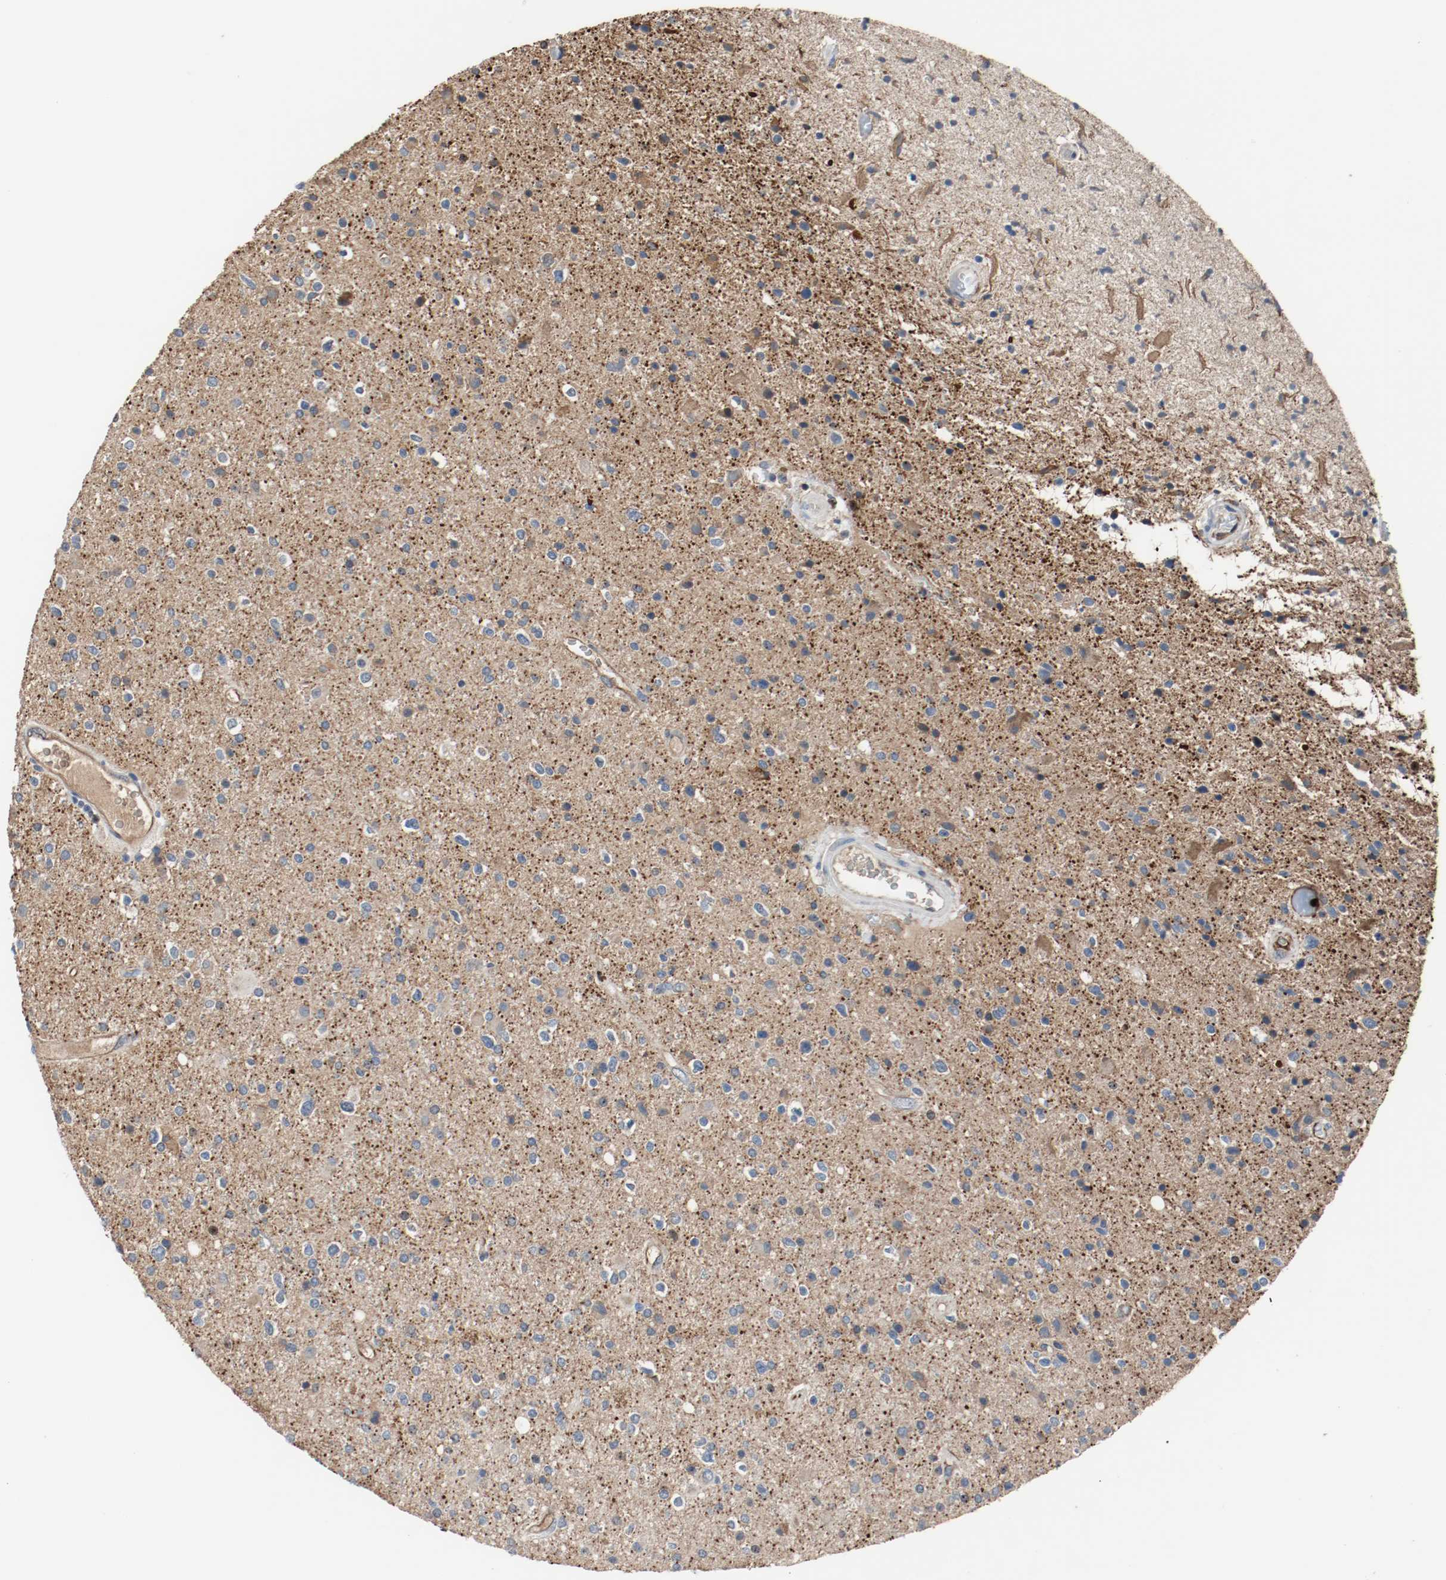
{"staining": {"intensity": "negative", "quantity": "none", "location": "none"}, "tissue": "glioma", "cell_type": "Tumor cells", "image_type": "cancer", "snomed": [{"axis": "morphology", "description": "Glioma, malignant, High grade"}, {"axis": "topography", "description": "Brain"}], "caption": "Tumor cells show no significant positivity in malignant glioma (high-grade).", "gene": "BLK", "patient": {"sex": "male", "age": 33}}